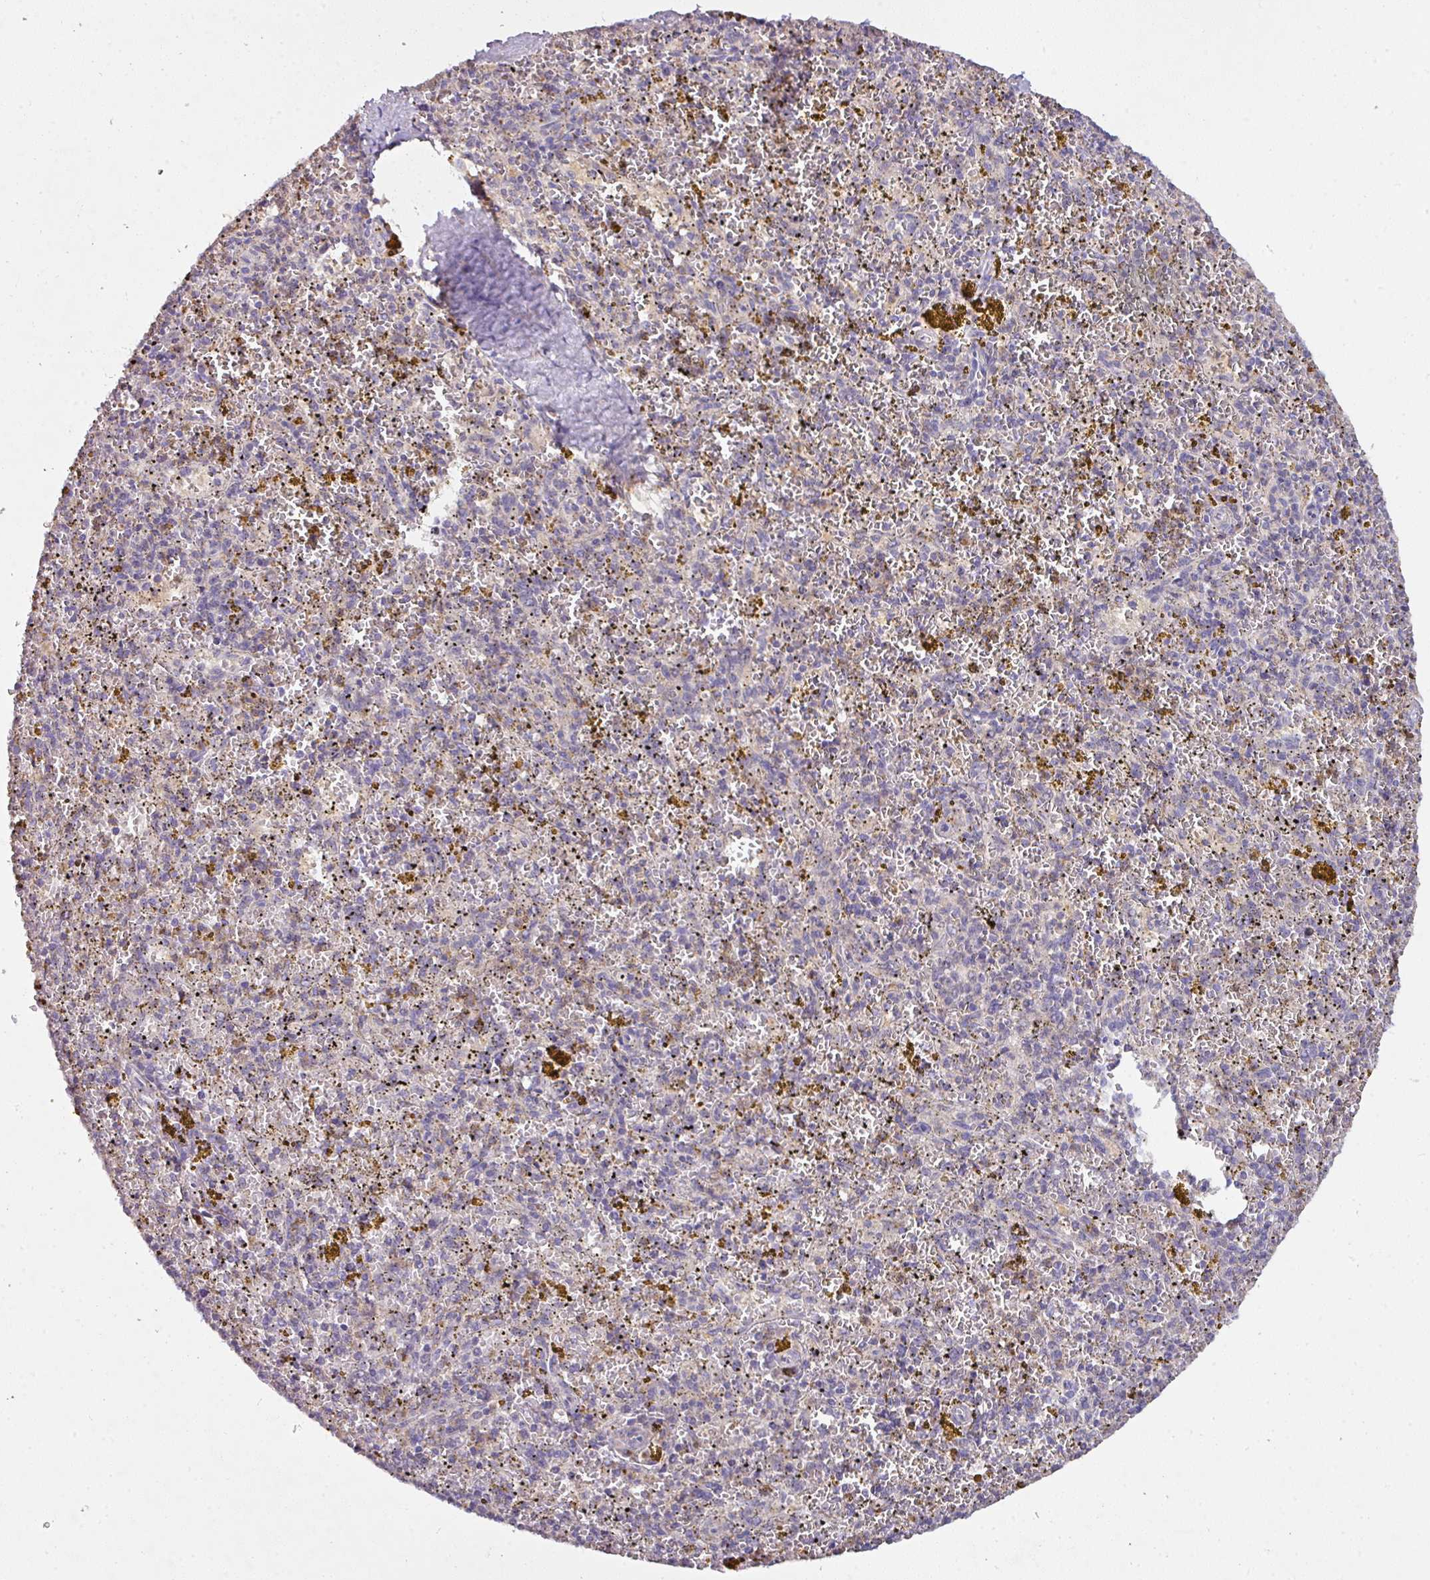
{"staining": {"intensity": "negative", "quantity": "none", "location": "none"}, "tissue": "spleen", "cell_type": "Cells in red pulp", "image_type": "normal", "snomed": [{"axis": "morphology", "description": "Normal tissue, NOS"}, {"axis": "topography", "description": "Spleen"}], "caption": "An image of spleen stained for a protein displays no brown staining in cells in red pulp. Nuclei are stained in blue.", "gene": "AEBP2", "patient": {"sex": "male", "age": 57}}